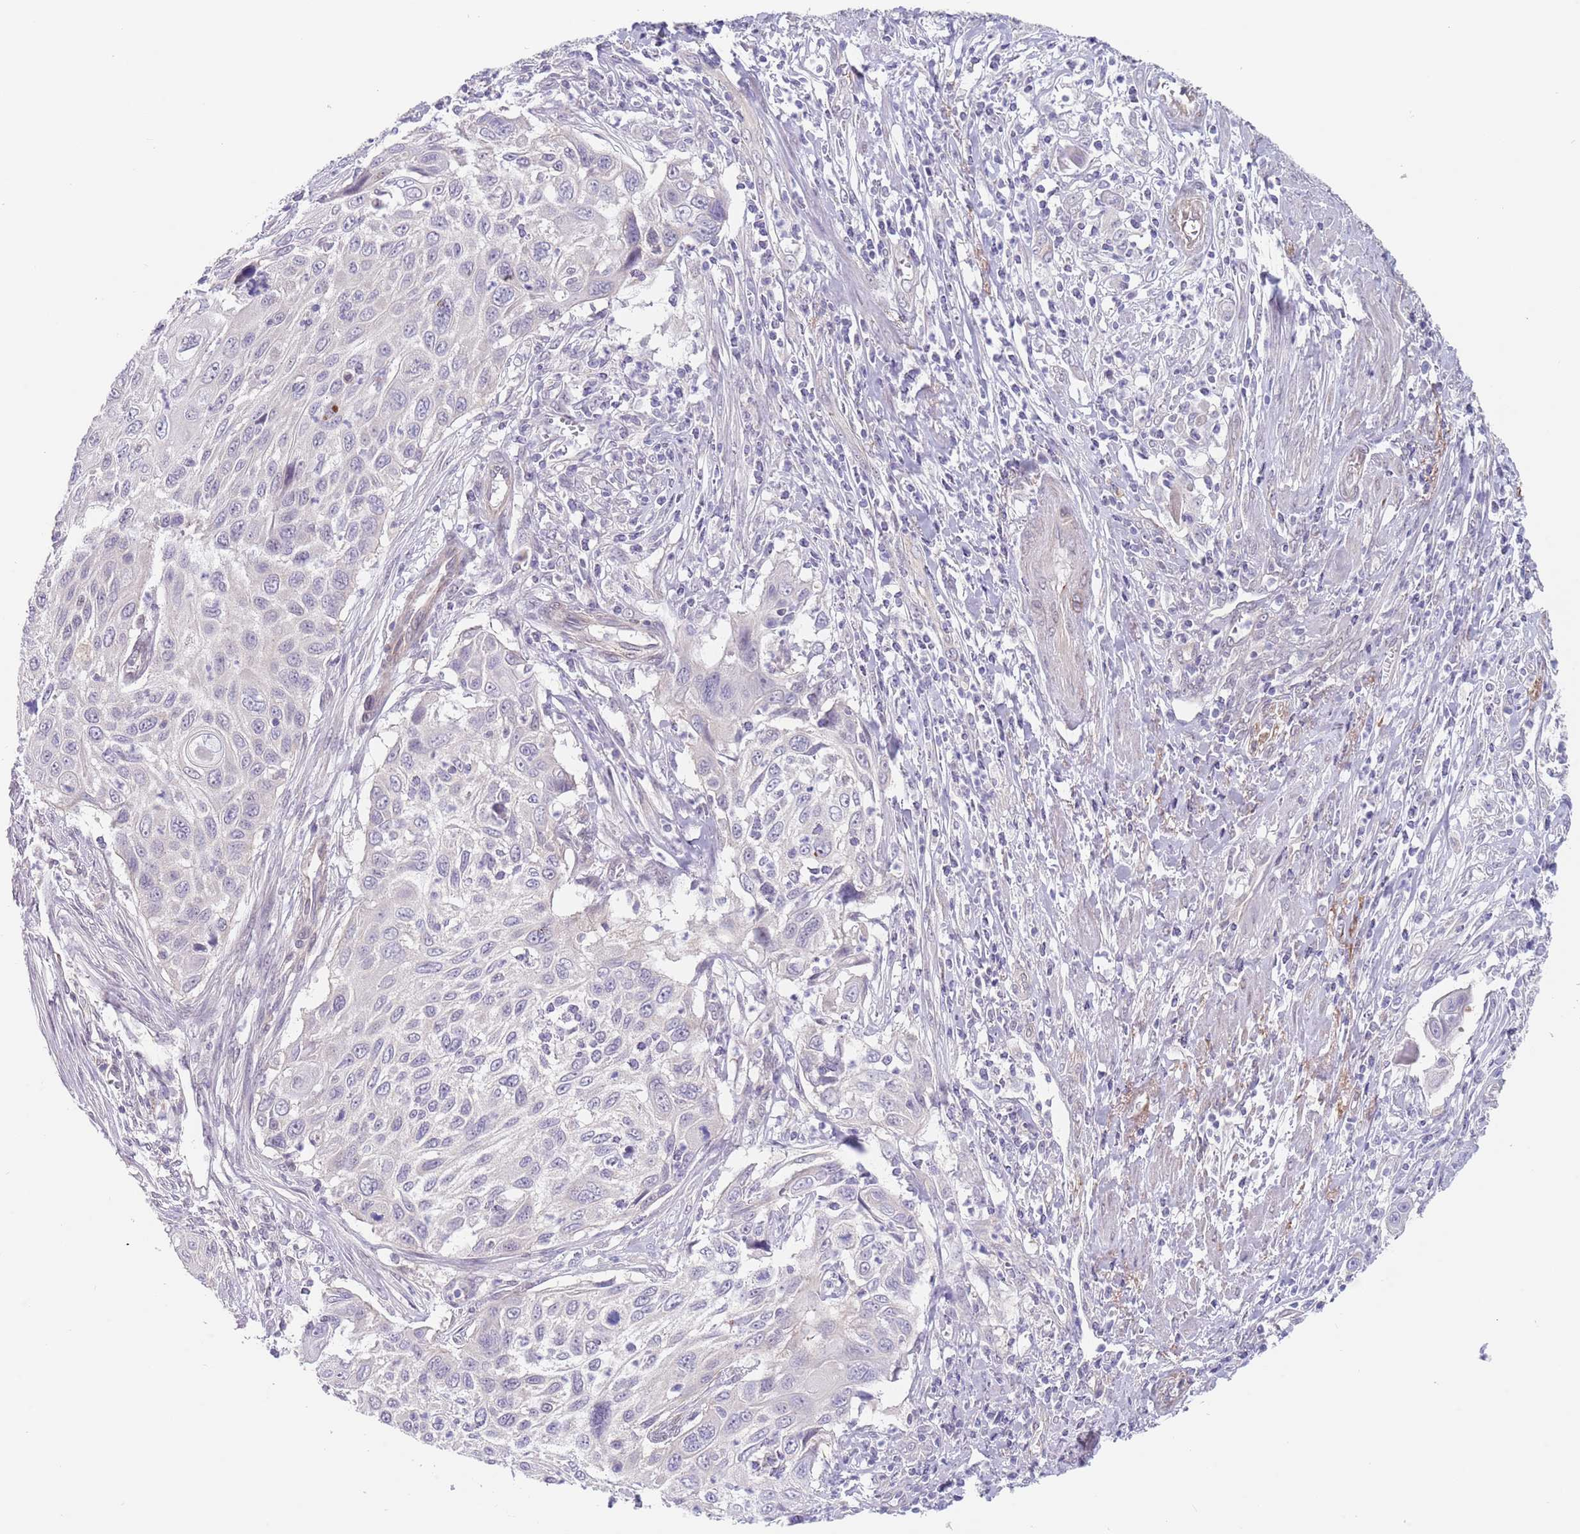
{"staining": {"intensity": "negative", "quantity": "none", "location": "none"}, "tissue": "cervical cancer", "cell_type": "Tumor cells", "image_type": "cancer", "snomed": [{"axis": "morphology", "description": "Squamous cell carcinoma, NOS"}, {"axis": "topography", "description": "Cervix"}], "caption": "Immunohistochemistry (IHC) photomicrograph of human squamous cell carcinoma (cervical) stained for a protein (brown), which displays no positivity in tumor cells.", "gene": "RNF169", "patient": {"sex": "female", "age": 70}}